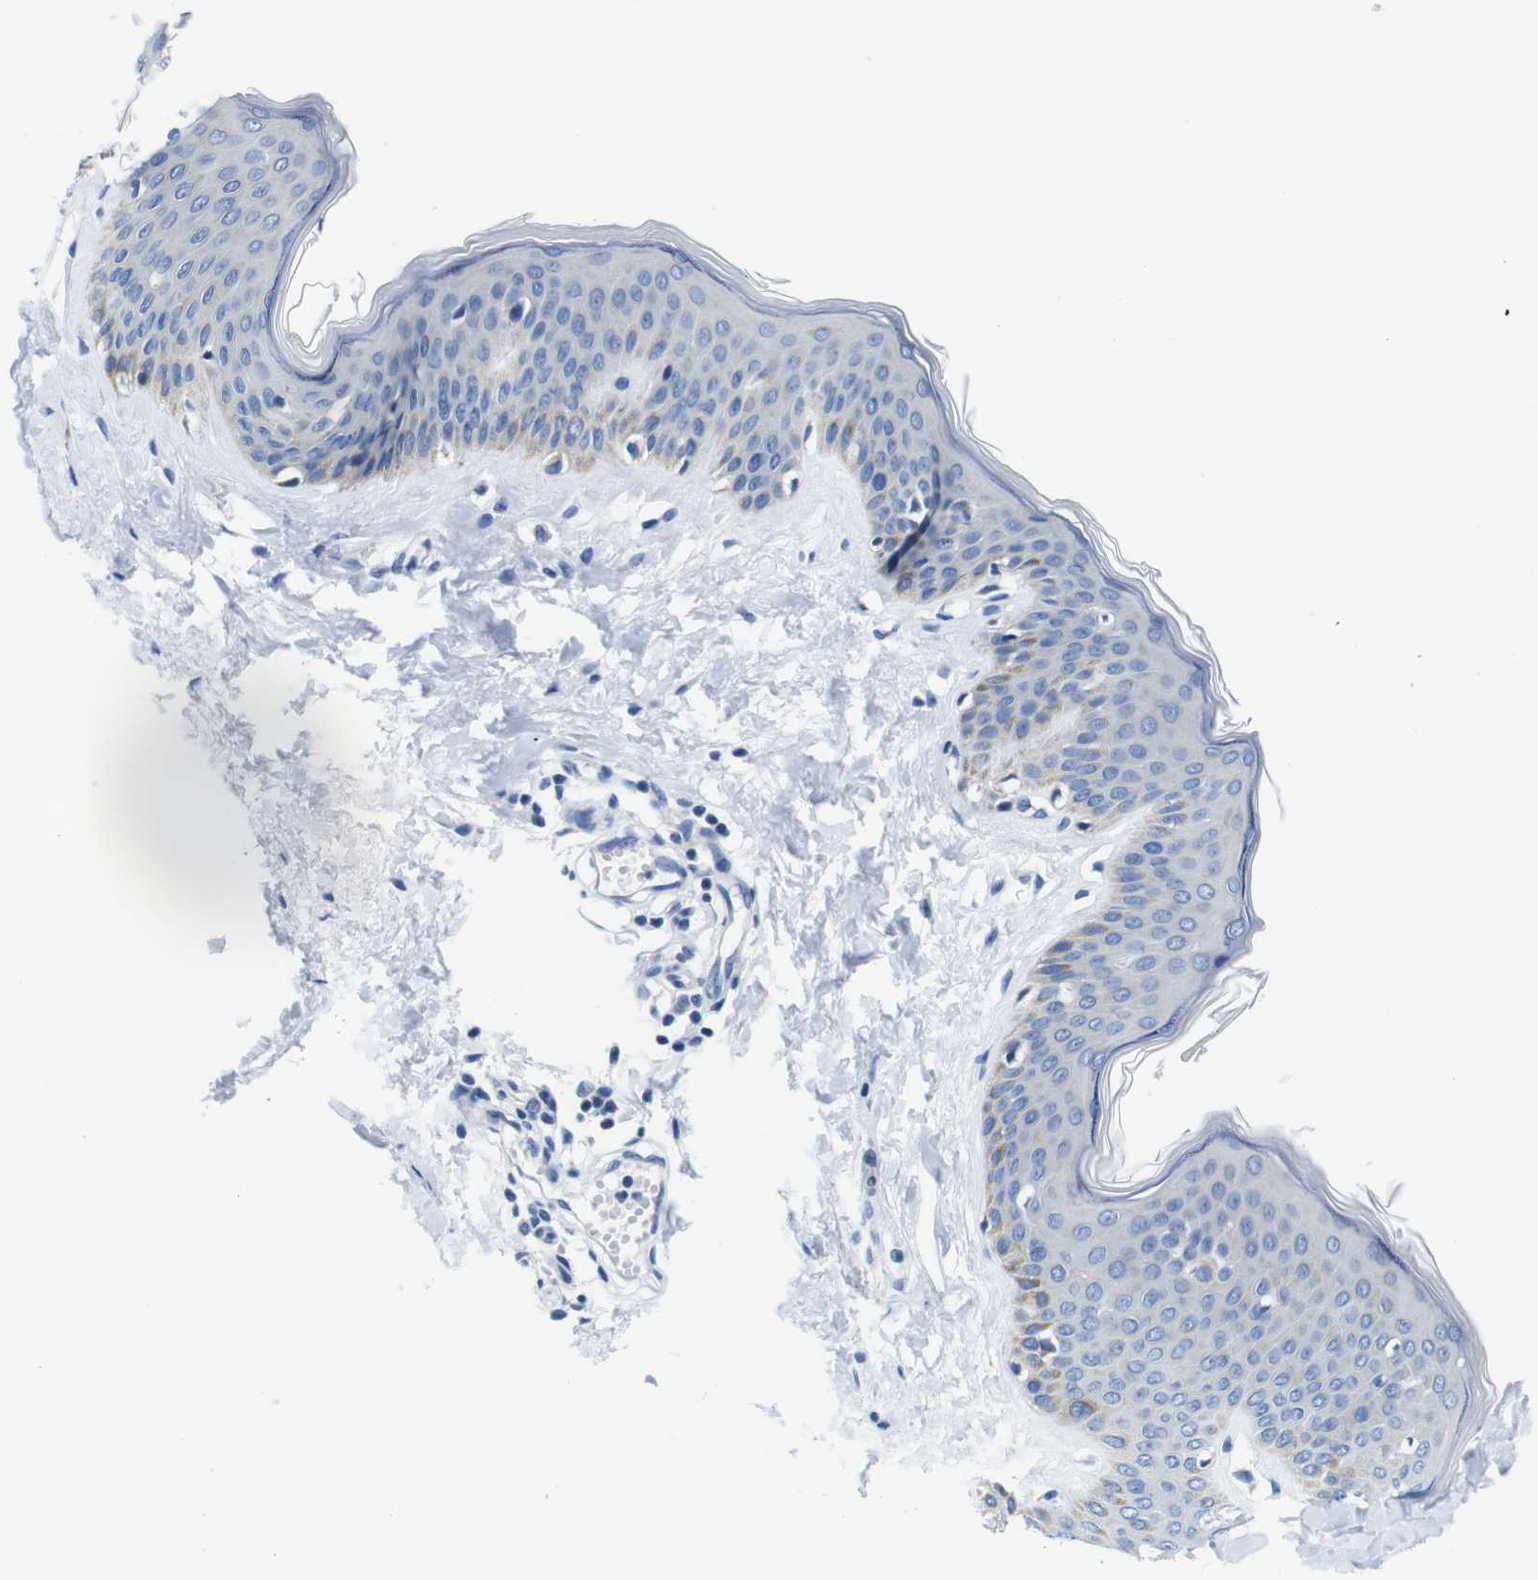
{"staining": {"intensity": "negative", "quantity": "none", "location": "none"}, "tissue": "skin", "cell_type": "Fibroblasts", "image_type": "normal", "snomed": [{"axis": "morphology", "description": "Normal tissue, NOS"}, {"axis": "topography", "description": "Skin"}], "caption": "This is an IHC histopathology image of unremarkable human skin. There is no expression in fibroblasts.", "gene": "SNX19", "patient": {"sex": "female", "age": 17}}